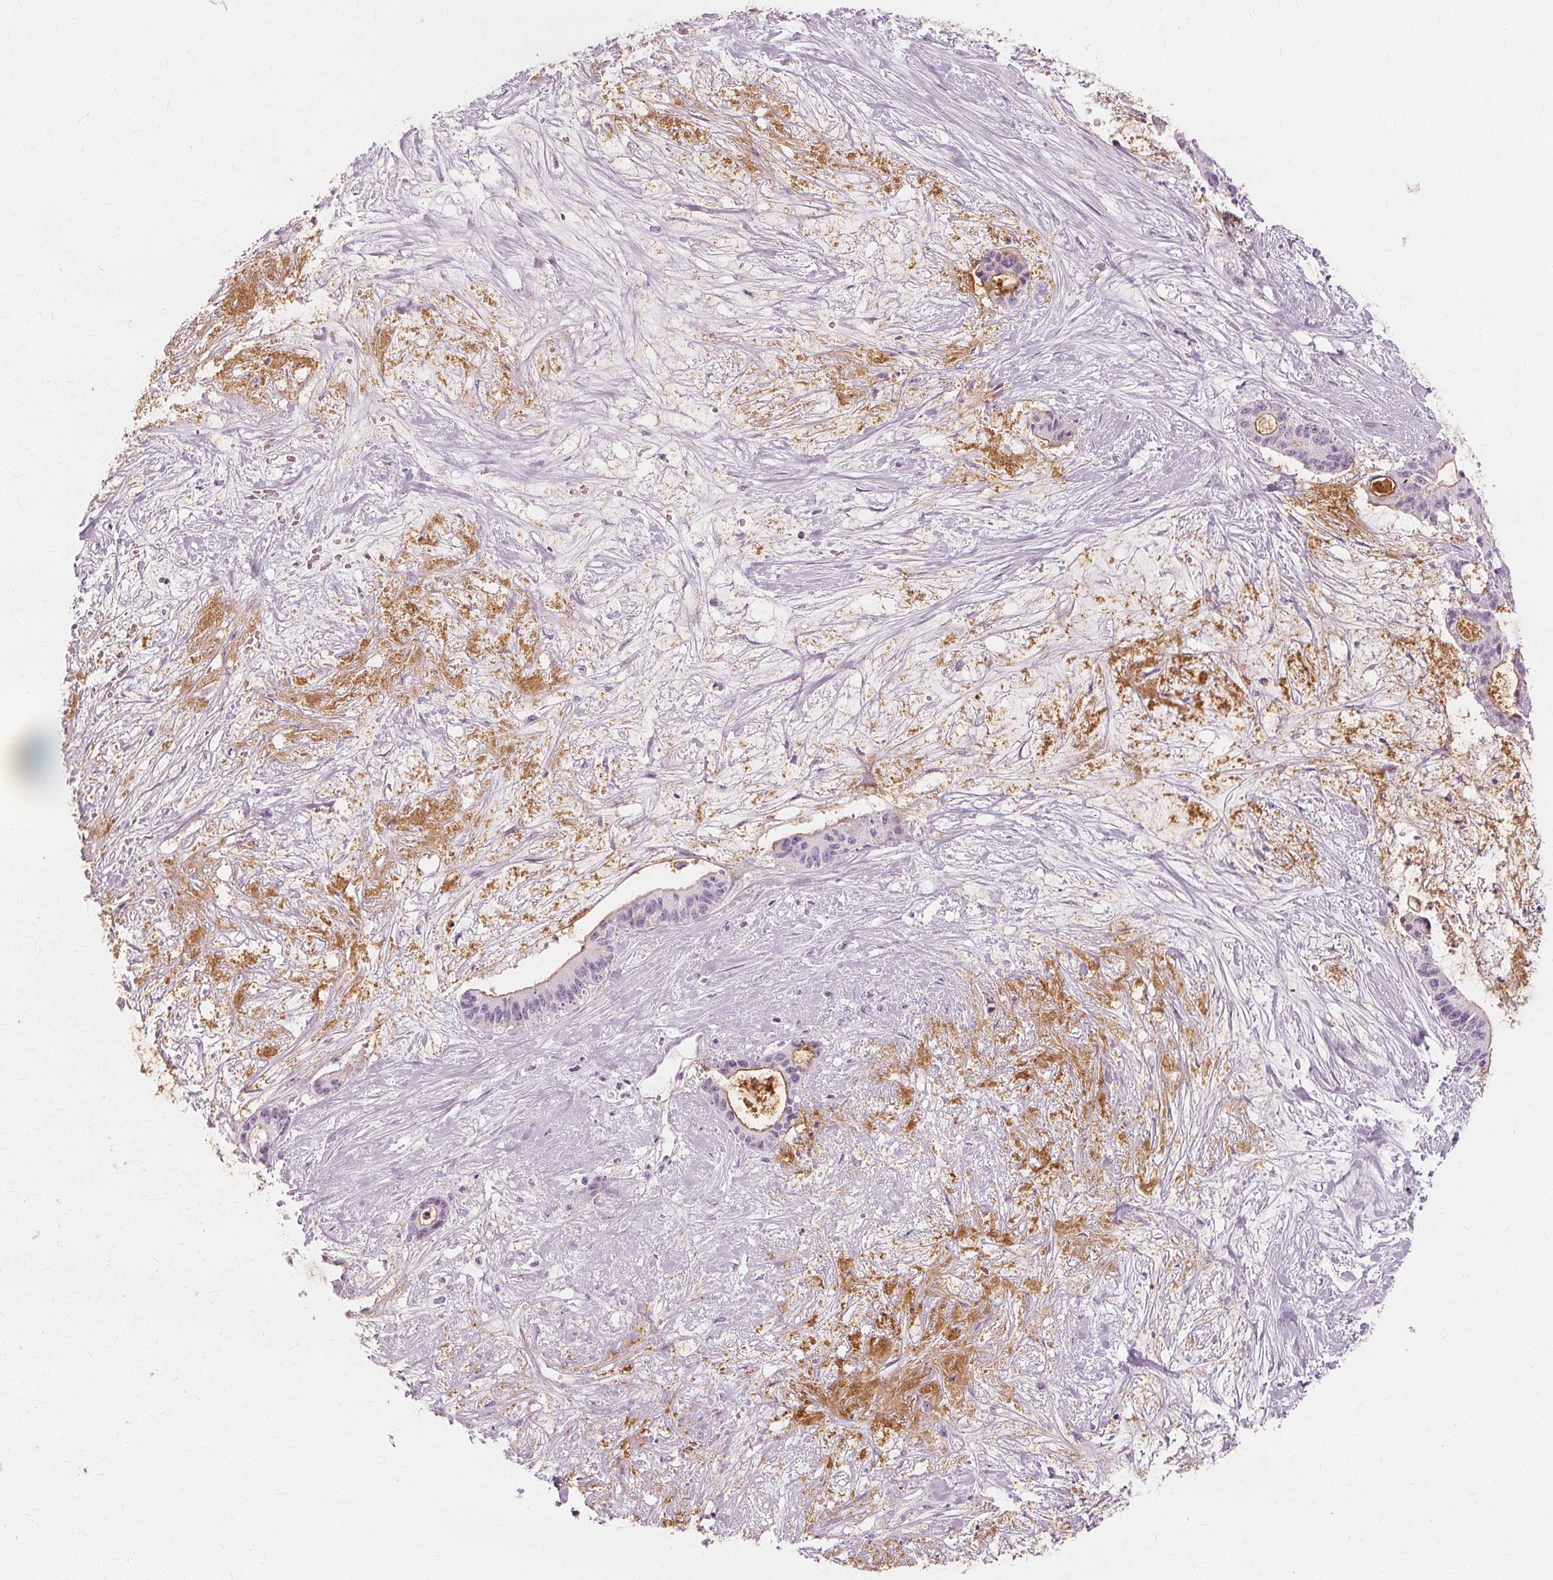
{"staining": {"intensity": "negative", "quantity": "none", "location": "none"}, "tissue": "liver cancer", "cell_type": "Tumor cells", "image_type": "cancer", "snomed": [{"axis": "morphology", "description": "Normal tissue, NOS"}, {"axis": "morphology", "description": "Cholangiocarcinoma"}, {"axis": "topography", "description": "Liver"}, {"axis": "topography", "description": "Peripheral nerve tissue"}], "caption": "A histopathology image of liver cholangiocarcinoma stained for a protein reveals no brown staining in tumor cells. (DAB (3,3'-diaminobenzidine) IHC with hematoxylin counter stain).", "gene": "MUC12", "patient": {"sex": "female", "age": 73}}